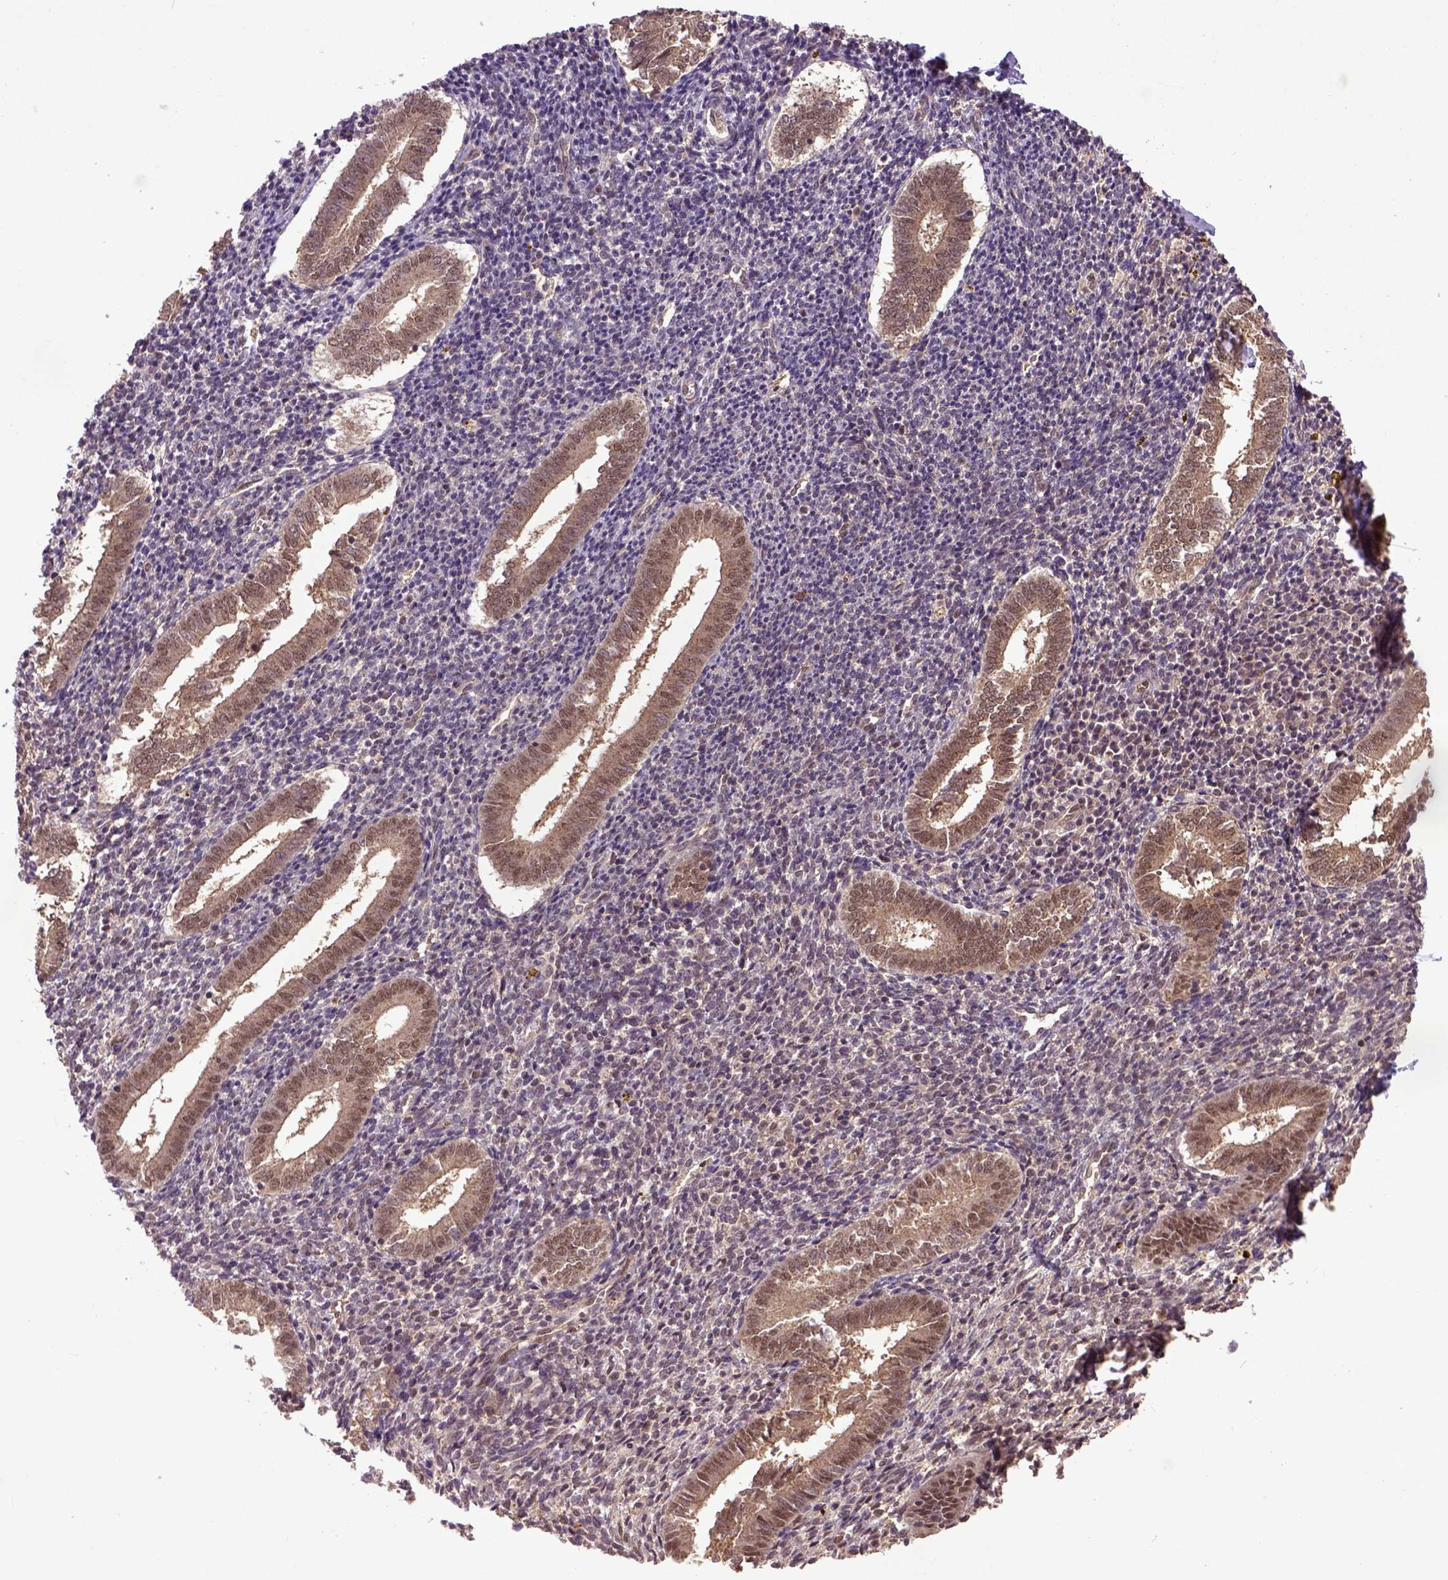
{"staining": {"intensity": "weak", "quantity": ">75%", "location": "cytoplasmic/membranous"}, "tissue": "endometrium", "cell_type": "Cells in endometrial stroma", "image_type": "normal", "snomed": [{"axis": "morphology", "description": "Normal tissue, NOS"}, {"axis": "topography", "description": "Endometrium"}], "caption": "IHC photomicrograph of benign endometrium stained for a protein (brown), which shows low levels of weak cytoplasmic/membranous positivity in about >75% of cells in endometrial stroma.", "gene": "UBA3", "patient": {"sex": "female", "age": 25}}